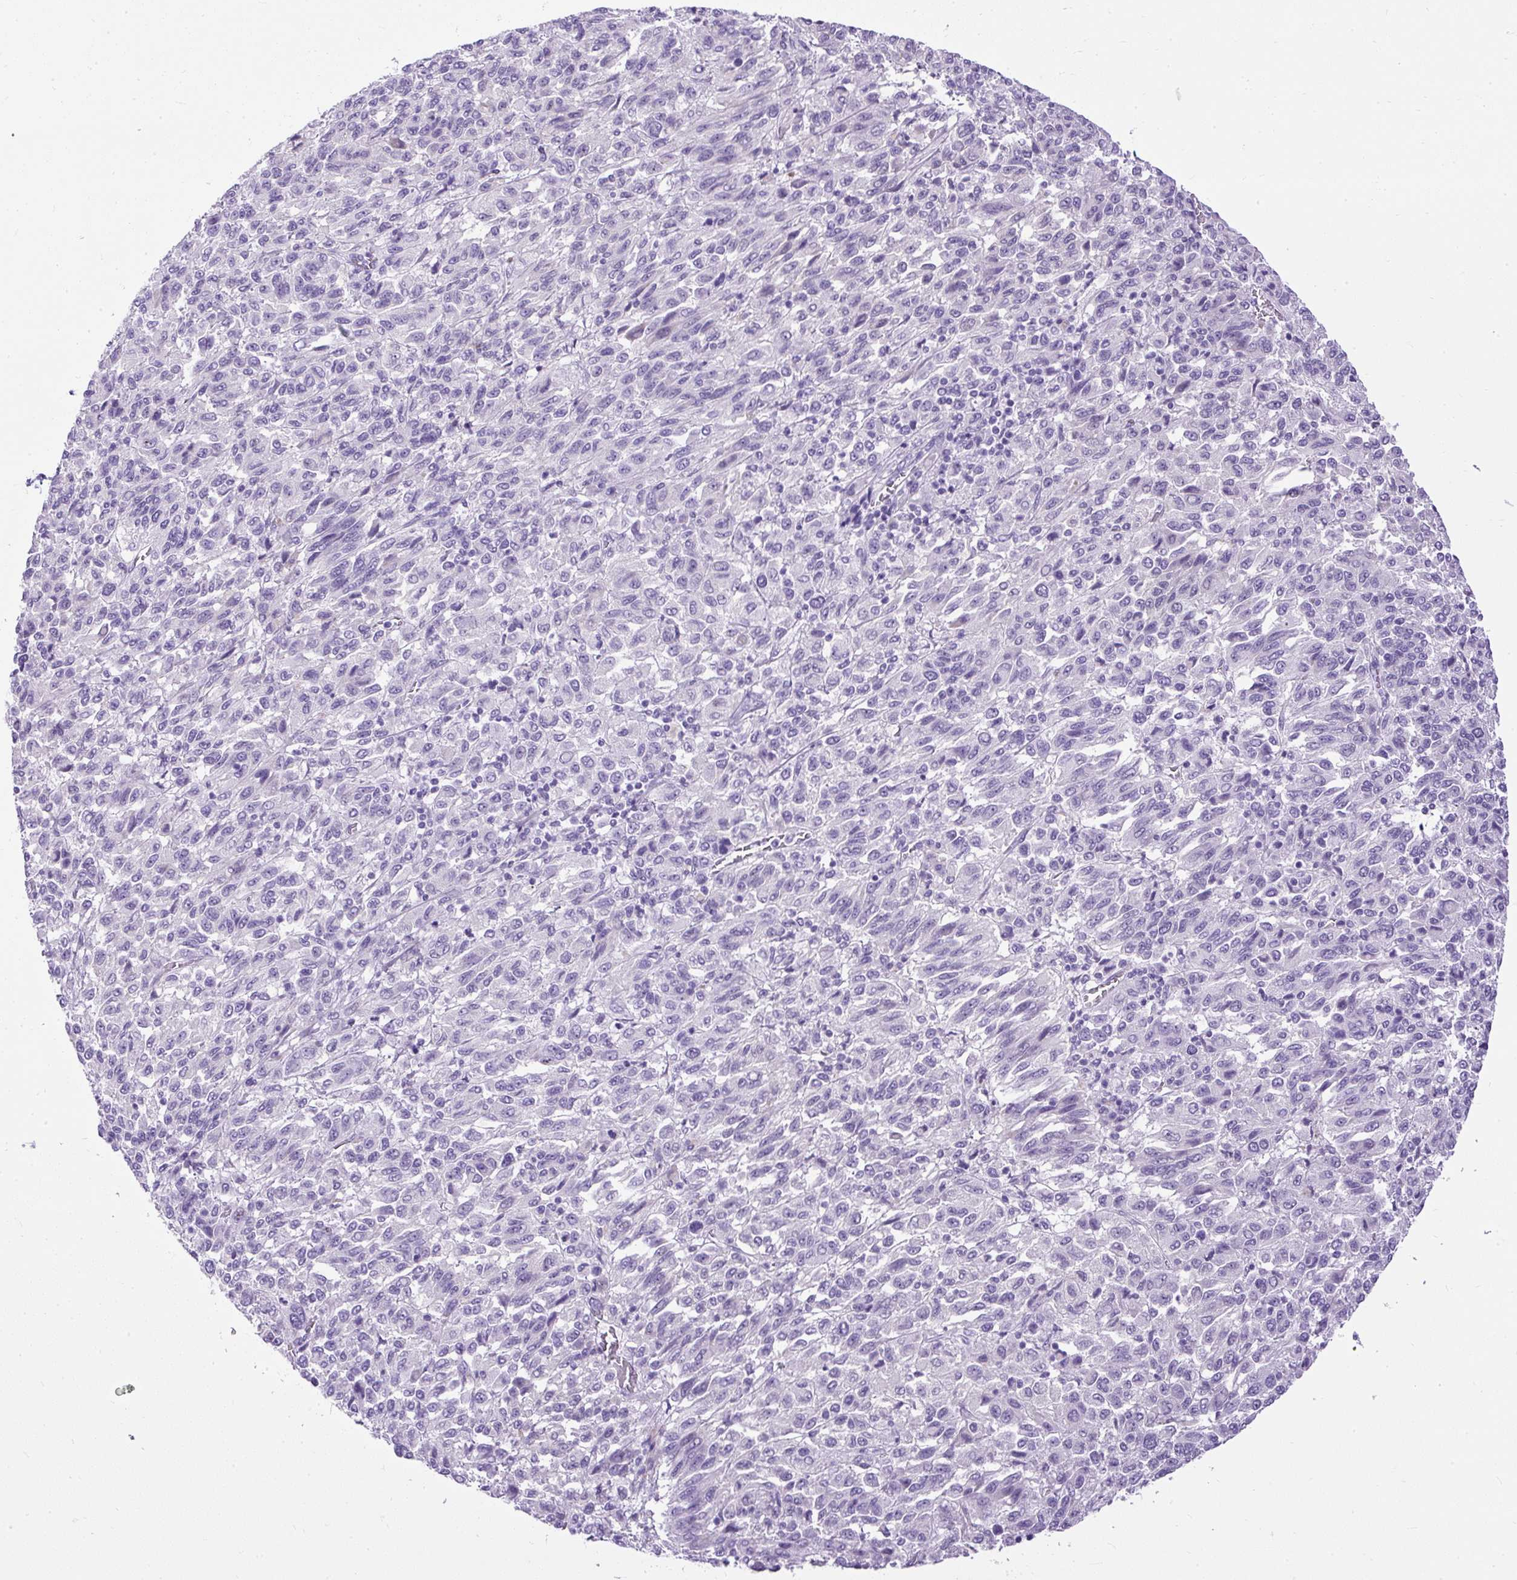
{"staining": {"intensity": "negative", "quantity": "none", "location": "none"}, "tissue": "melanoma", "cell_type": "Tumor cells", "image_type": "cancer", "snomed": [{"axis": "morphology", "description": "Malignant melanoma, Metastatic site"}, {"axis": "topography", "description": "Lung"}], "caption": "Protein analysis of malignant melanoma (metastatic site) demonstrates no significant staining in tumor cells.", "gene": "UPP1", "patient": {"sex": "male", "age": 64}}